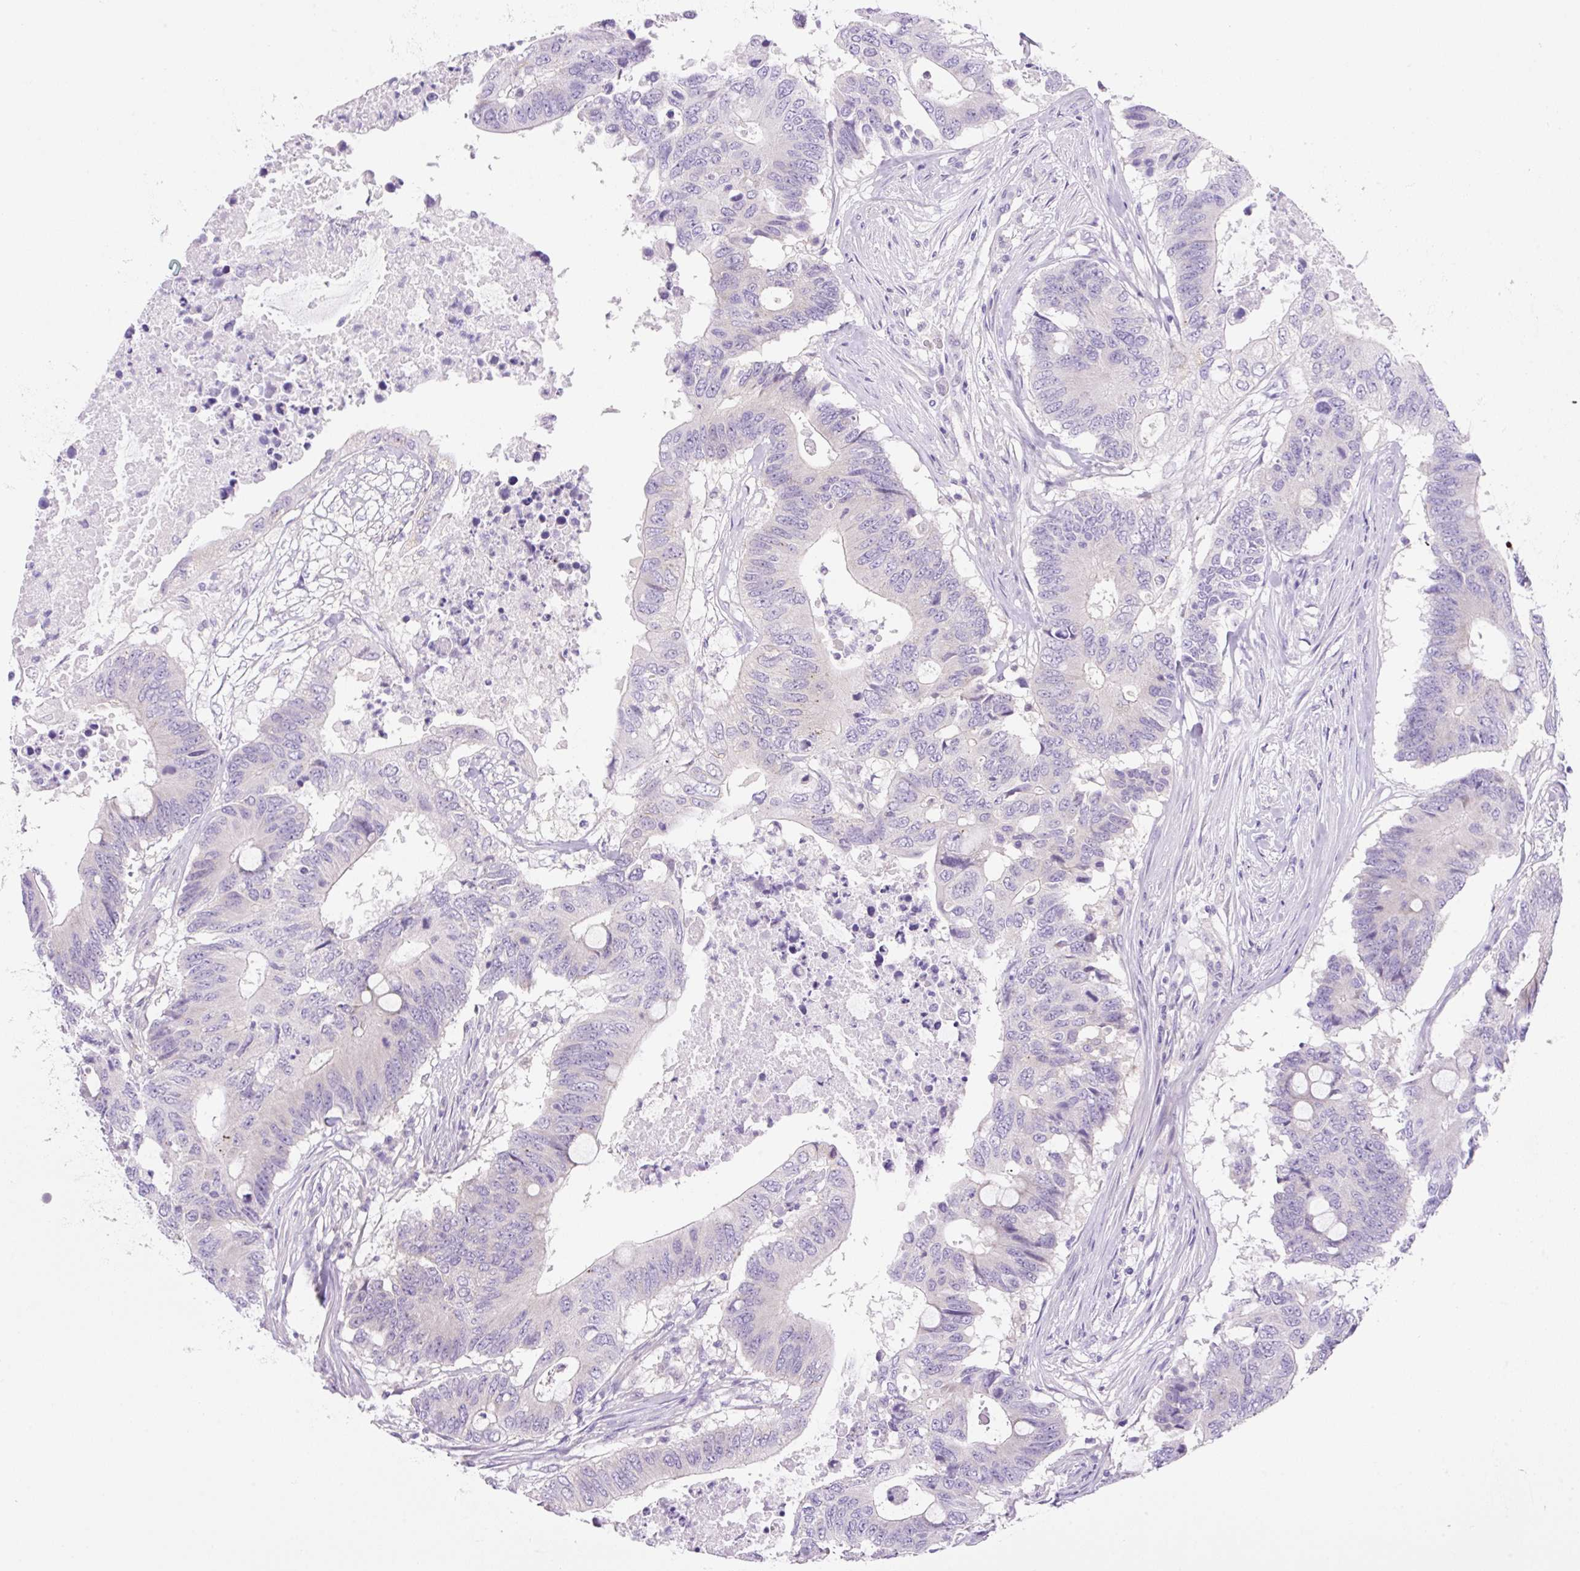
{"staining": {"intensity": "negative", "quantity": "none", "location": "none"}, "tissue": "colorectal cancer", "cell_type": "Tumor cells", "image_type": "cancer", "snomed": [{"axis": "morphology", "description": "Adenocarcinoma, NOS"}, {"axis": "topography", "description": "Colon"}], "caption": "High power microscopy photomicrograph of an immunohistochemistry histopathology image of colorectal cancer (adenocarcinoma), revealing no significant staining in tumor cells.", "gene": "CAMK2B", "patient": {"sex": "male", "age": 71}}